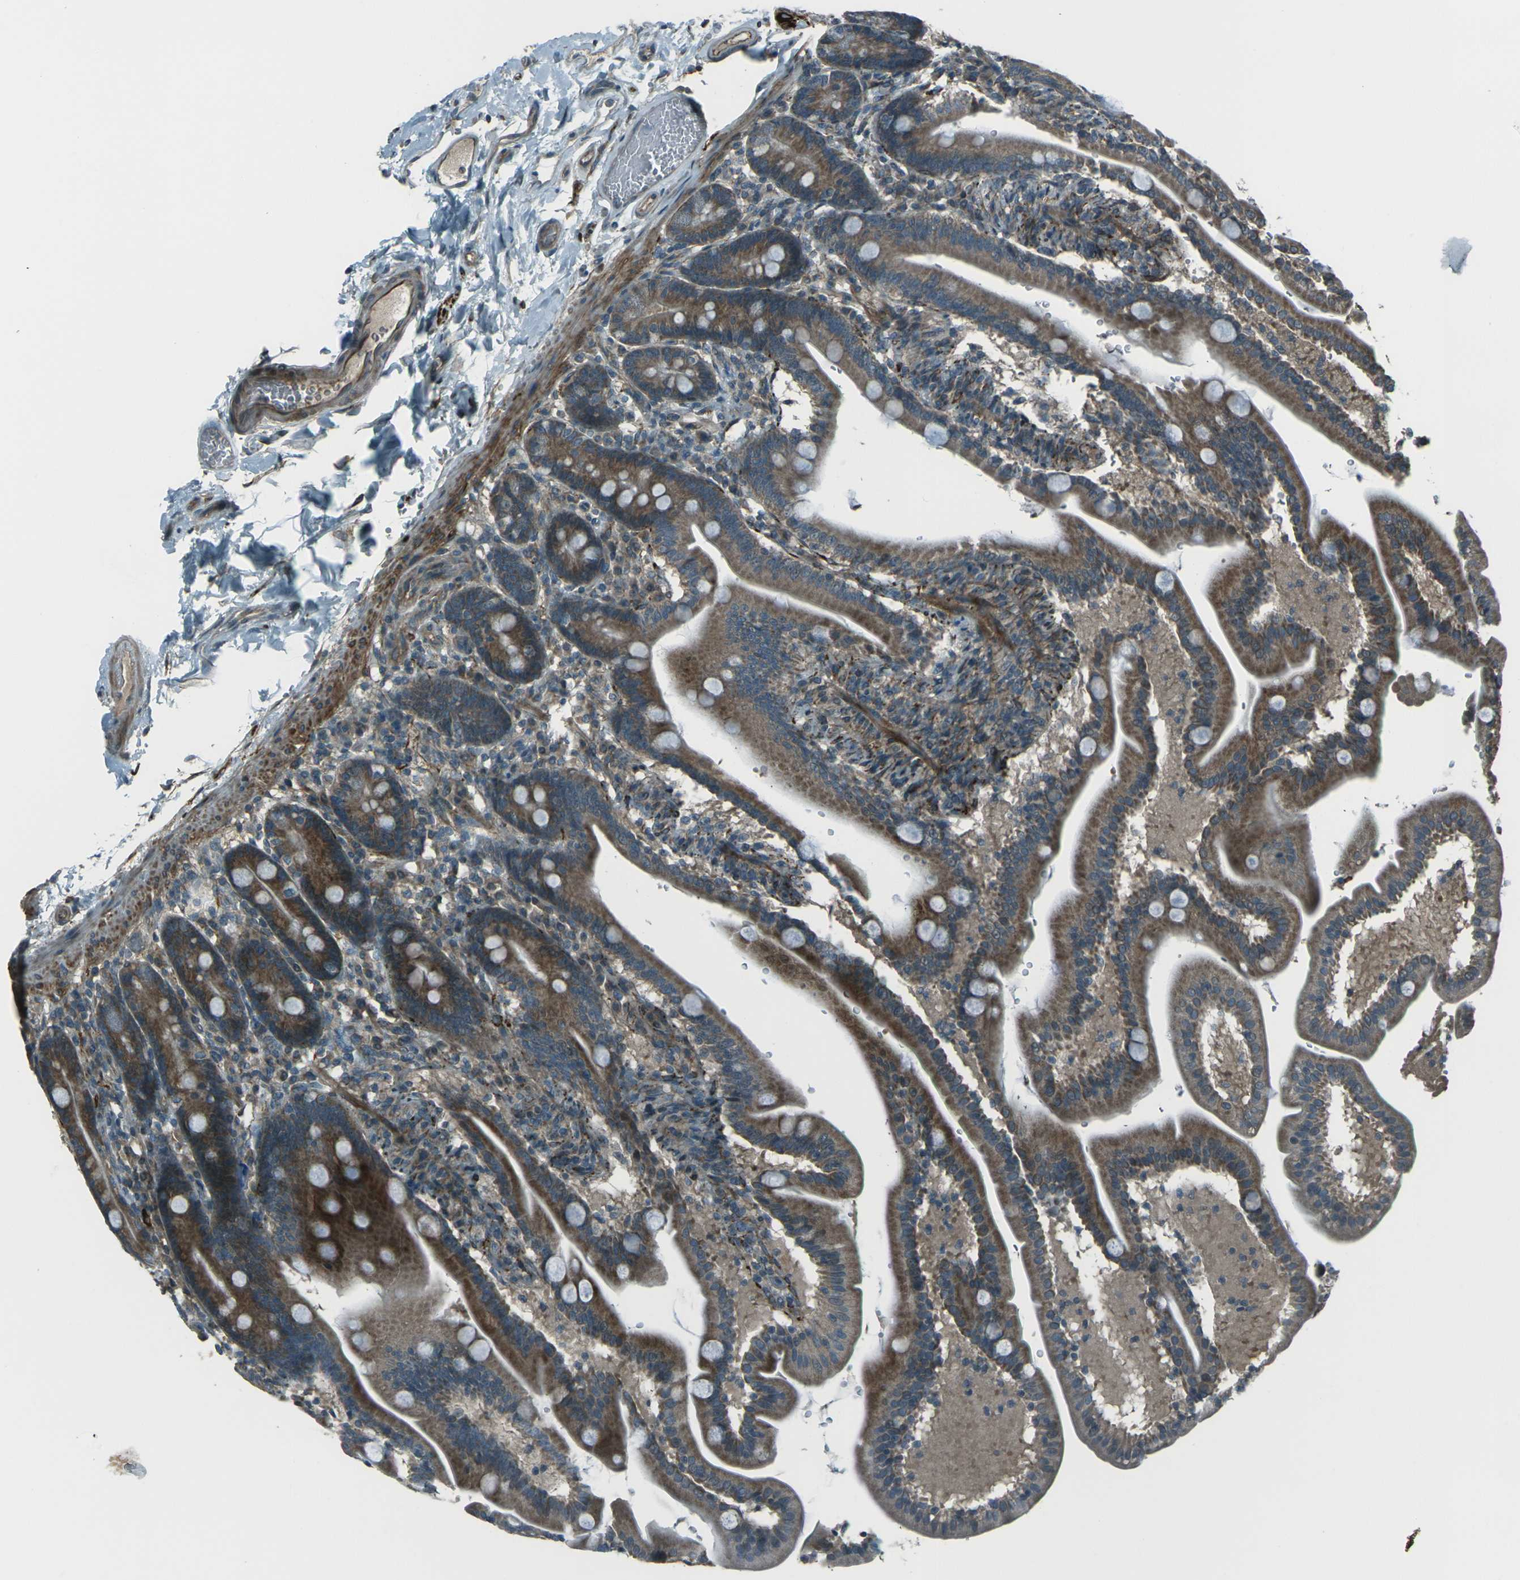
{"staining": {"intensity": "moderate", "quantity": ">75%", "location": "cytoplasmic/membranous"}, "tissue": "duodenum", "cell_type": "Glandular cells", "image_type": "normal", "snomed": [{"axis": "morphology", "description": "Normal tissue, NOS"}, {"axis": "topography", "description": "Duodenum"}], "caption": "Benign duodenum demonstrates moderate cytoplasmic/membranous expression in approximately >75% of glandular cells.", "gene": "LSMEM1", "patient": {"sex": "male", "age": 54}}